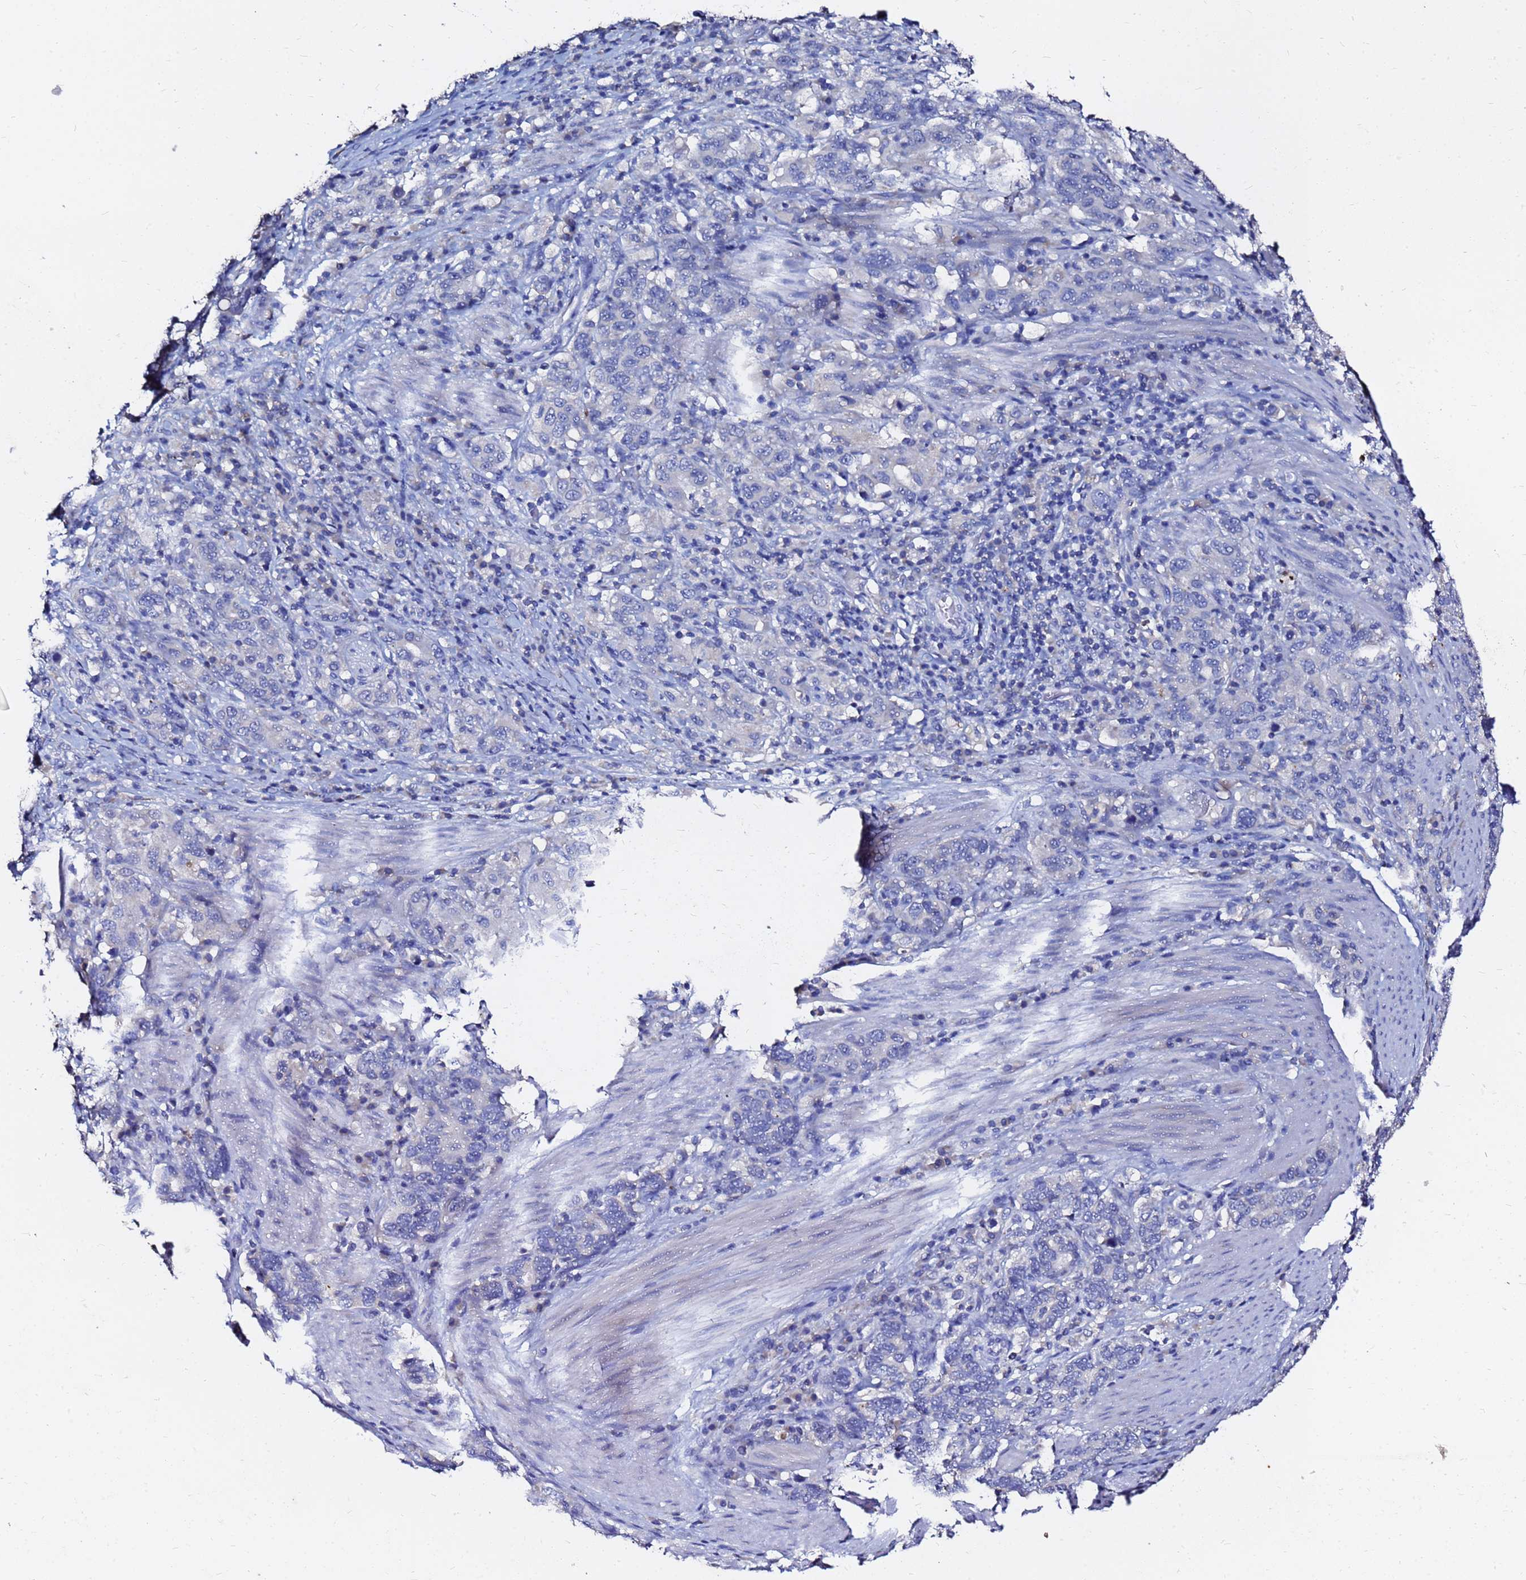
{"staining": {"intensity": "negative", "quantity": "none", "location": "none"}, "tissue": "stomach cancer", "cell_type": "Tumor cells", "image_type": "cancer", "snomed": [{"axis": "morphology", "description": "Adenocarcinoma, NOS"}, {"axis": "topography", "description": "Stomach, upper"}, {"axis": "topography", "description": "Stomach"}], "caption": "DAB (3,3'-diaminobenzidine) immunohistochemical staining of stomach adenocarcinoma exhibits no significant staining in tumor cells.", "gene": "FAM183A", "patient": {"sex": "male", "age": 62}}